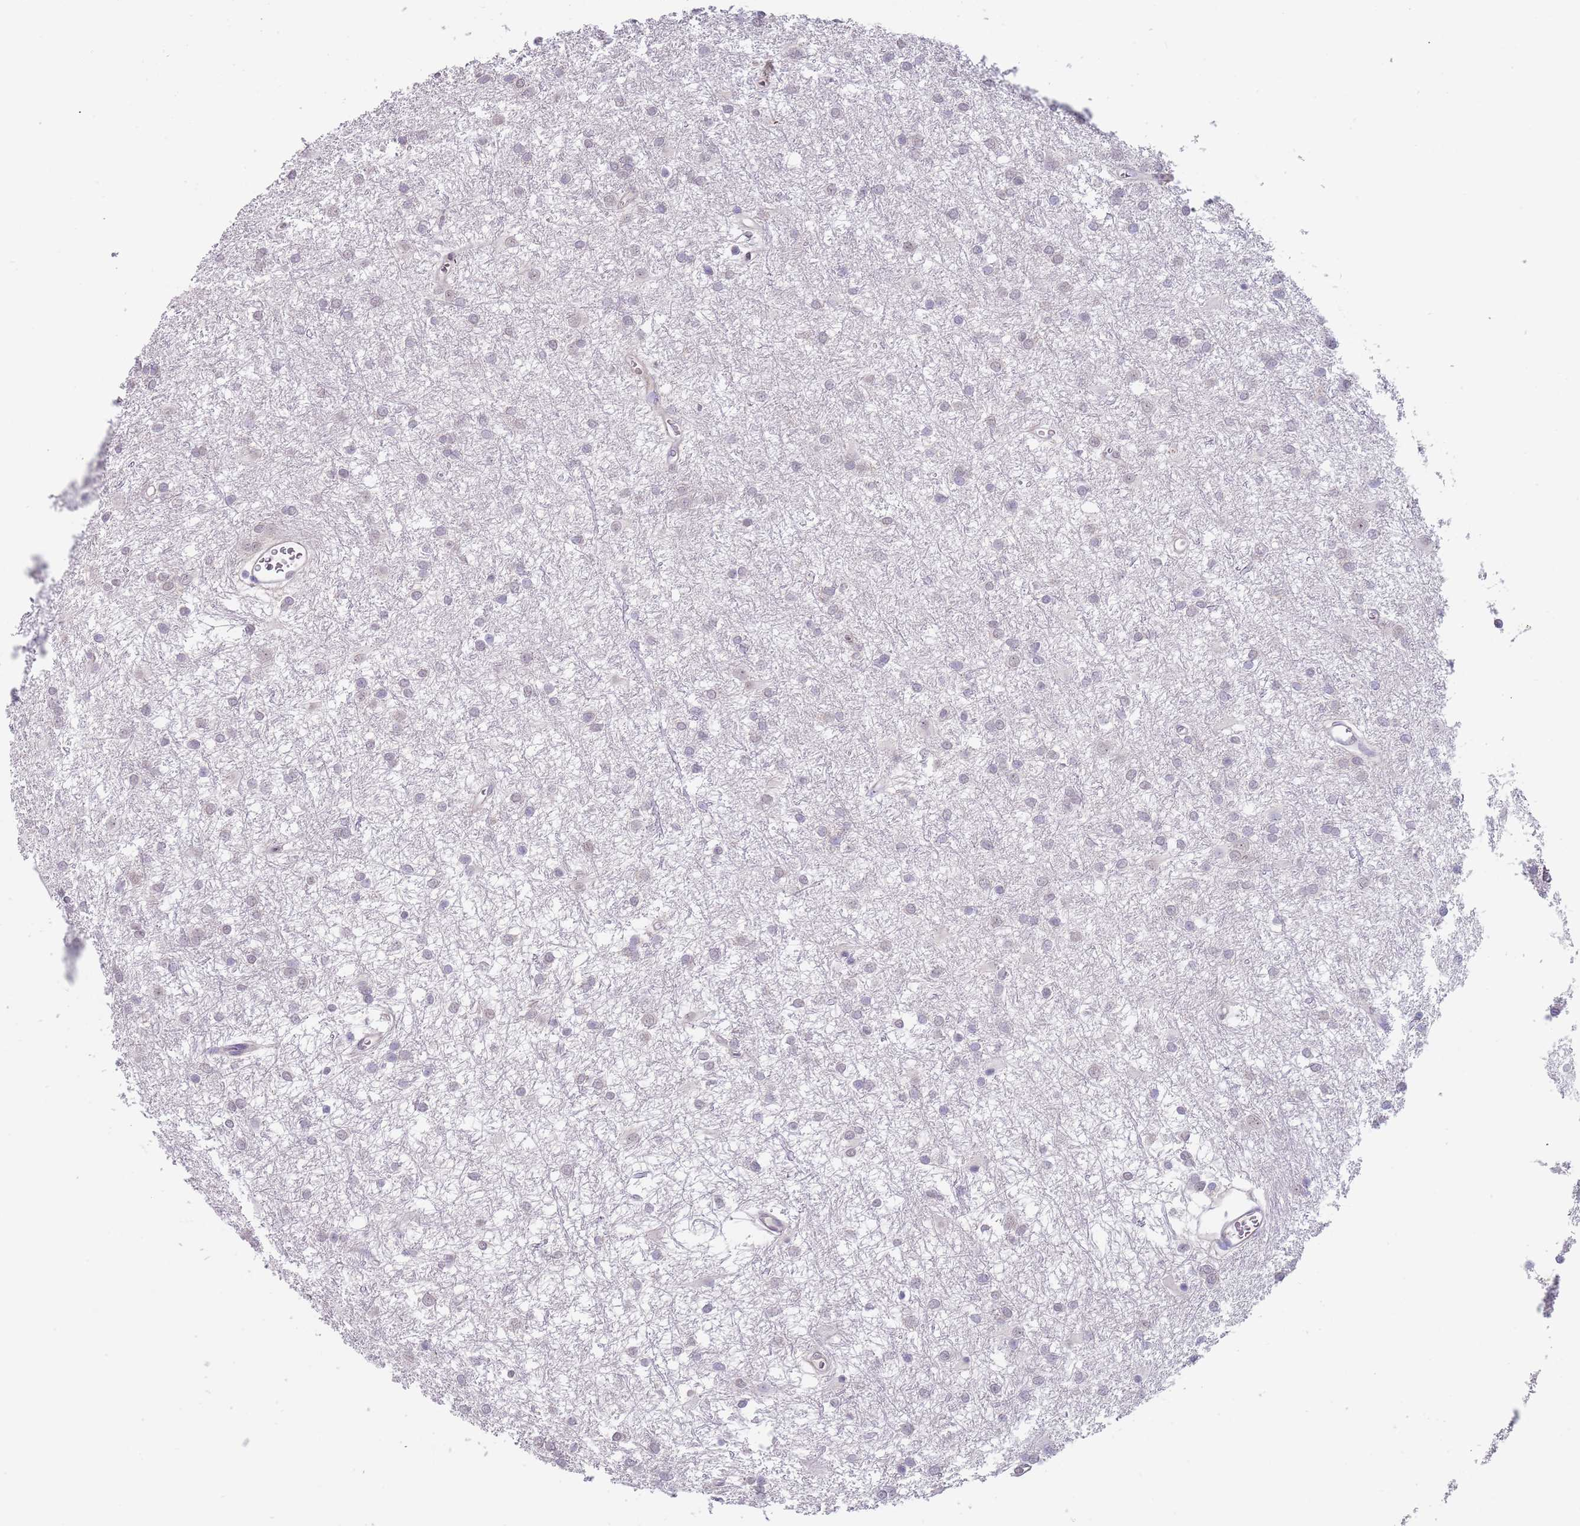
{"staining": {"intensity": "negative", "quantity": "none", "location": "none"}, "tissue": "glioma", "cell_type": "Tumor cells", "image_type": "cancer", "snomed": [{"axis": "morphology", "description": "Glioma, malignant, High grade"}, {"axis": "topography", "description": "Brain"}], "caption": "This image is of glioma stained with immunohistochemistry to label a protein in brown with the nuclei are counter-stained blue. There is no expression in tumor cells.", "gene": "TNRC6C", "patient": {"sex": "female", "age": 50}}